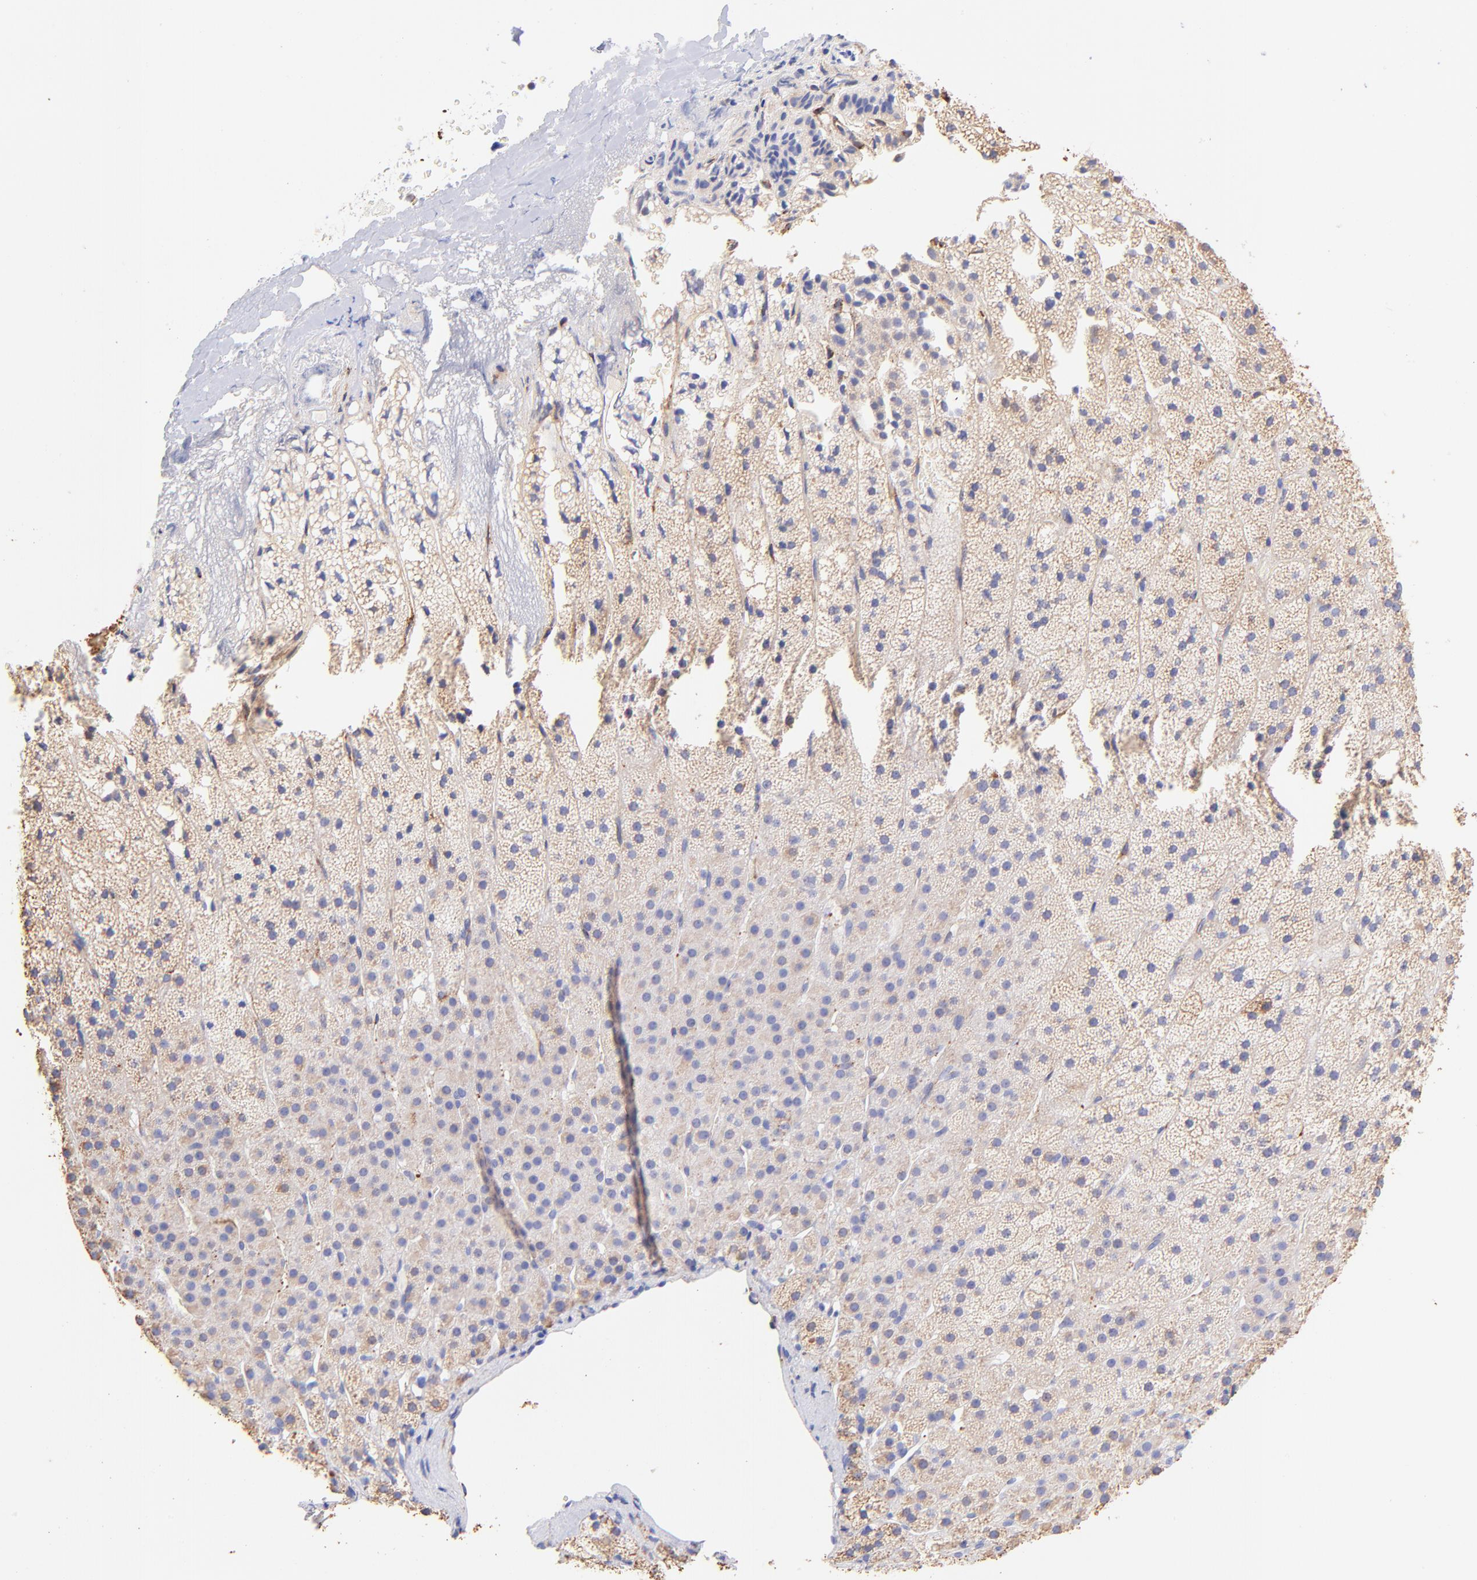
{"staining": {"intensity": "weak", "quantity": ">75%", "location": "cytoplasmic/membranous"}, "tissue": "adrenal gland", "cell_type": "Glandular cells", "image_type": "normal", "snomed": [{"axis": "morphology", "description": "Normal tissue, NOS"}, {"axis": "topography", "description": "Adrenal gland"}], "caption": "Immunohistochemistry (DAB) staining of normal human adrenal gland displays weak cytoplasmic/membranous protein expression in approximately >75% of glandular cells. Immunohistochemistry stains the protein of interest in brown and the nuclei are stained blue.", "gene": "SPARC", "patient": {"sex": "male", "age": 35}}